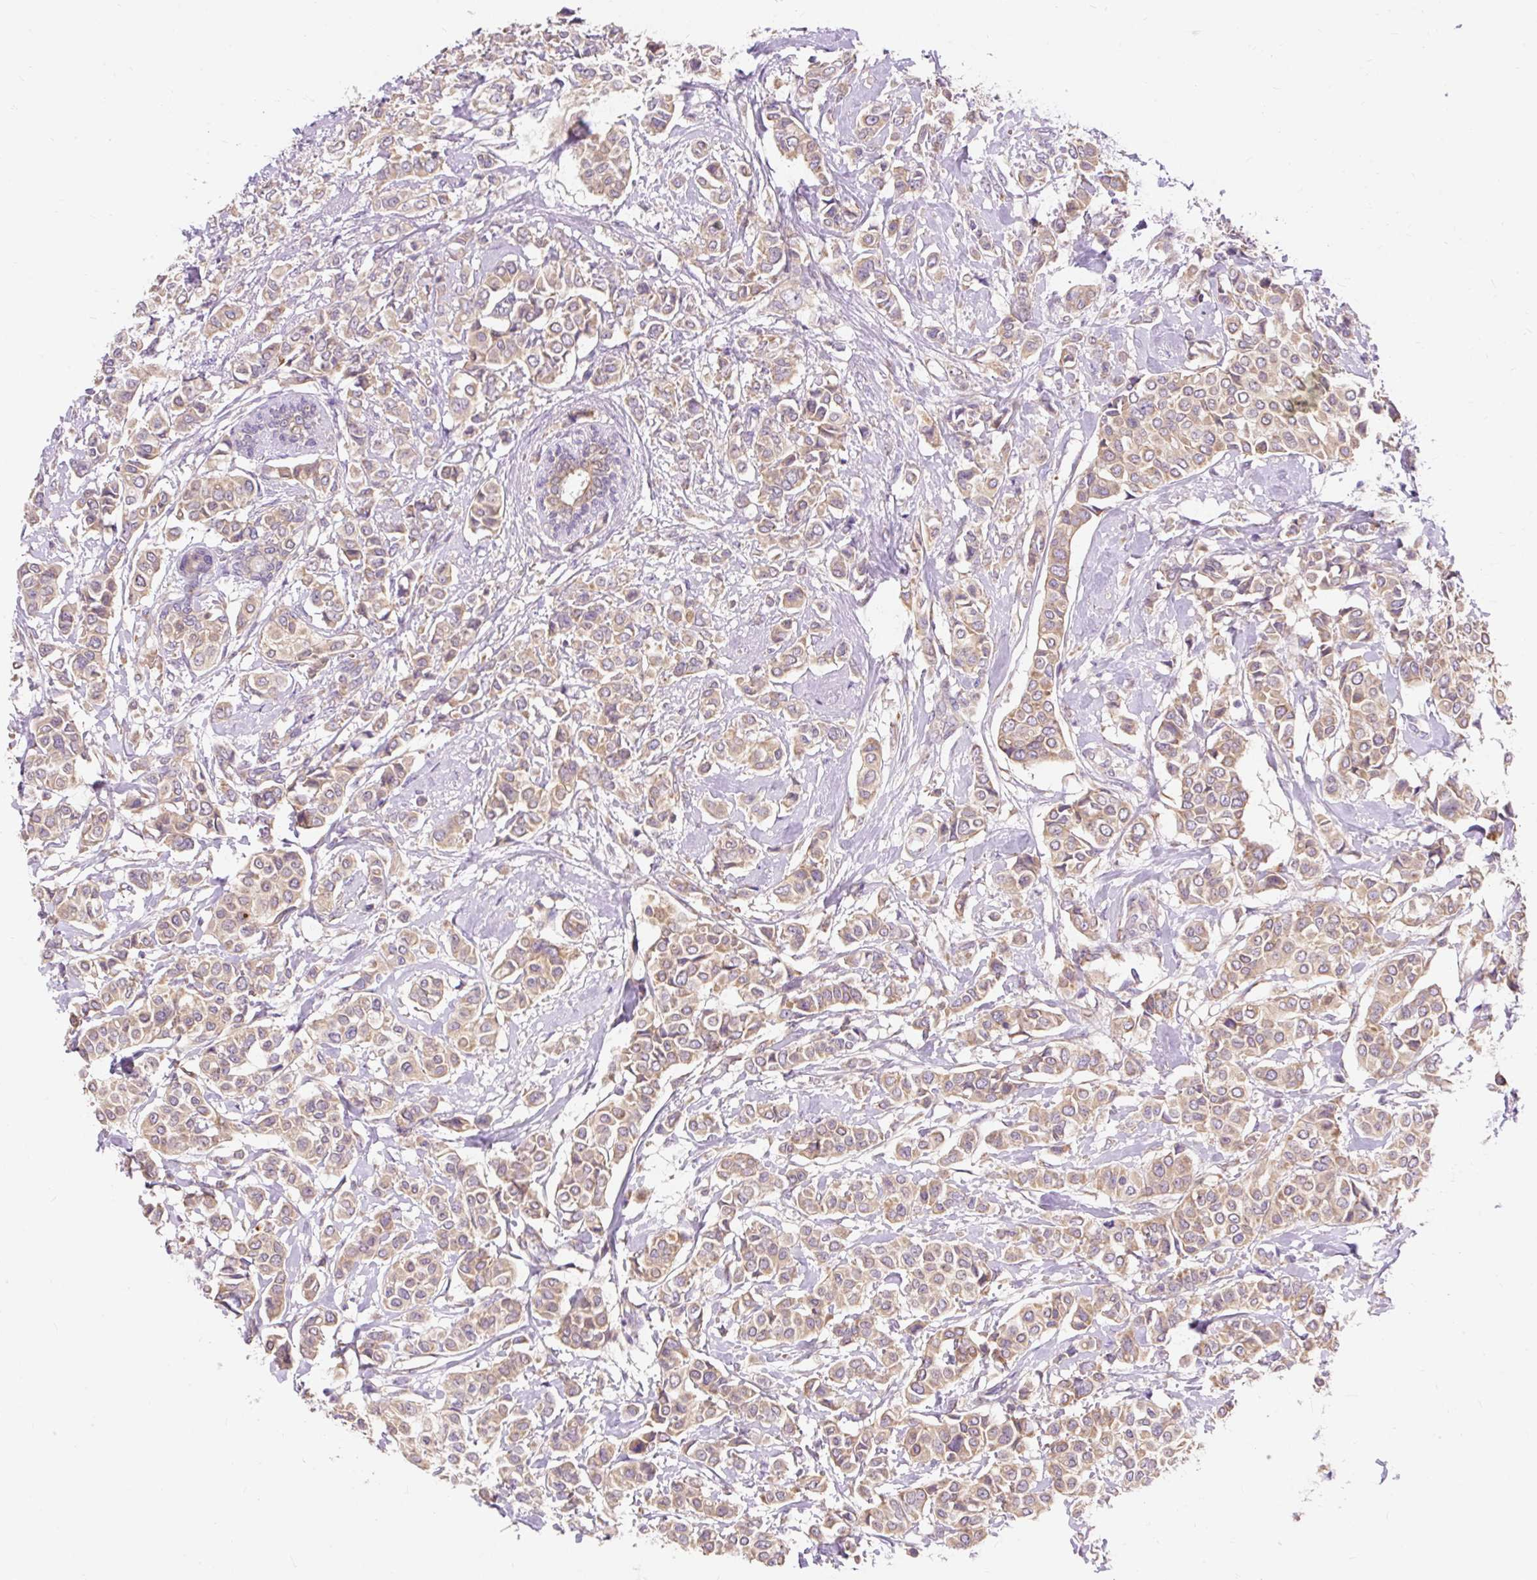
{"staining": {"intensity": "weak", "quantity": ">75%", "location": "cytoplasmic/membranous"}, "tissue": "breast cancer", "cell_type": "Tumor cells", "image_type": "cancer", "snomed": [{"axis": "morphology", "description": "Lobular carcinoma"}, {"axis": "topography", "description": "Breast"}], "caption": "A brown stain labels weak cytoplasmic/membranous expression of a protein in human breast cancer tumor cells. The staining was performed using DAB (3,3'-diaminobenzidine), with brown indicating positive protein expression. Nuclei are stained blue with hematoxylin.", "gene": "SEC63", "patient": {"sex": "female", "age": 51}}